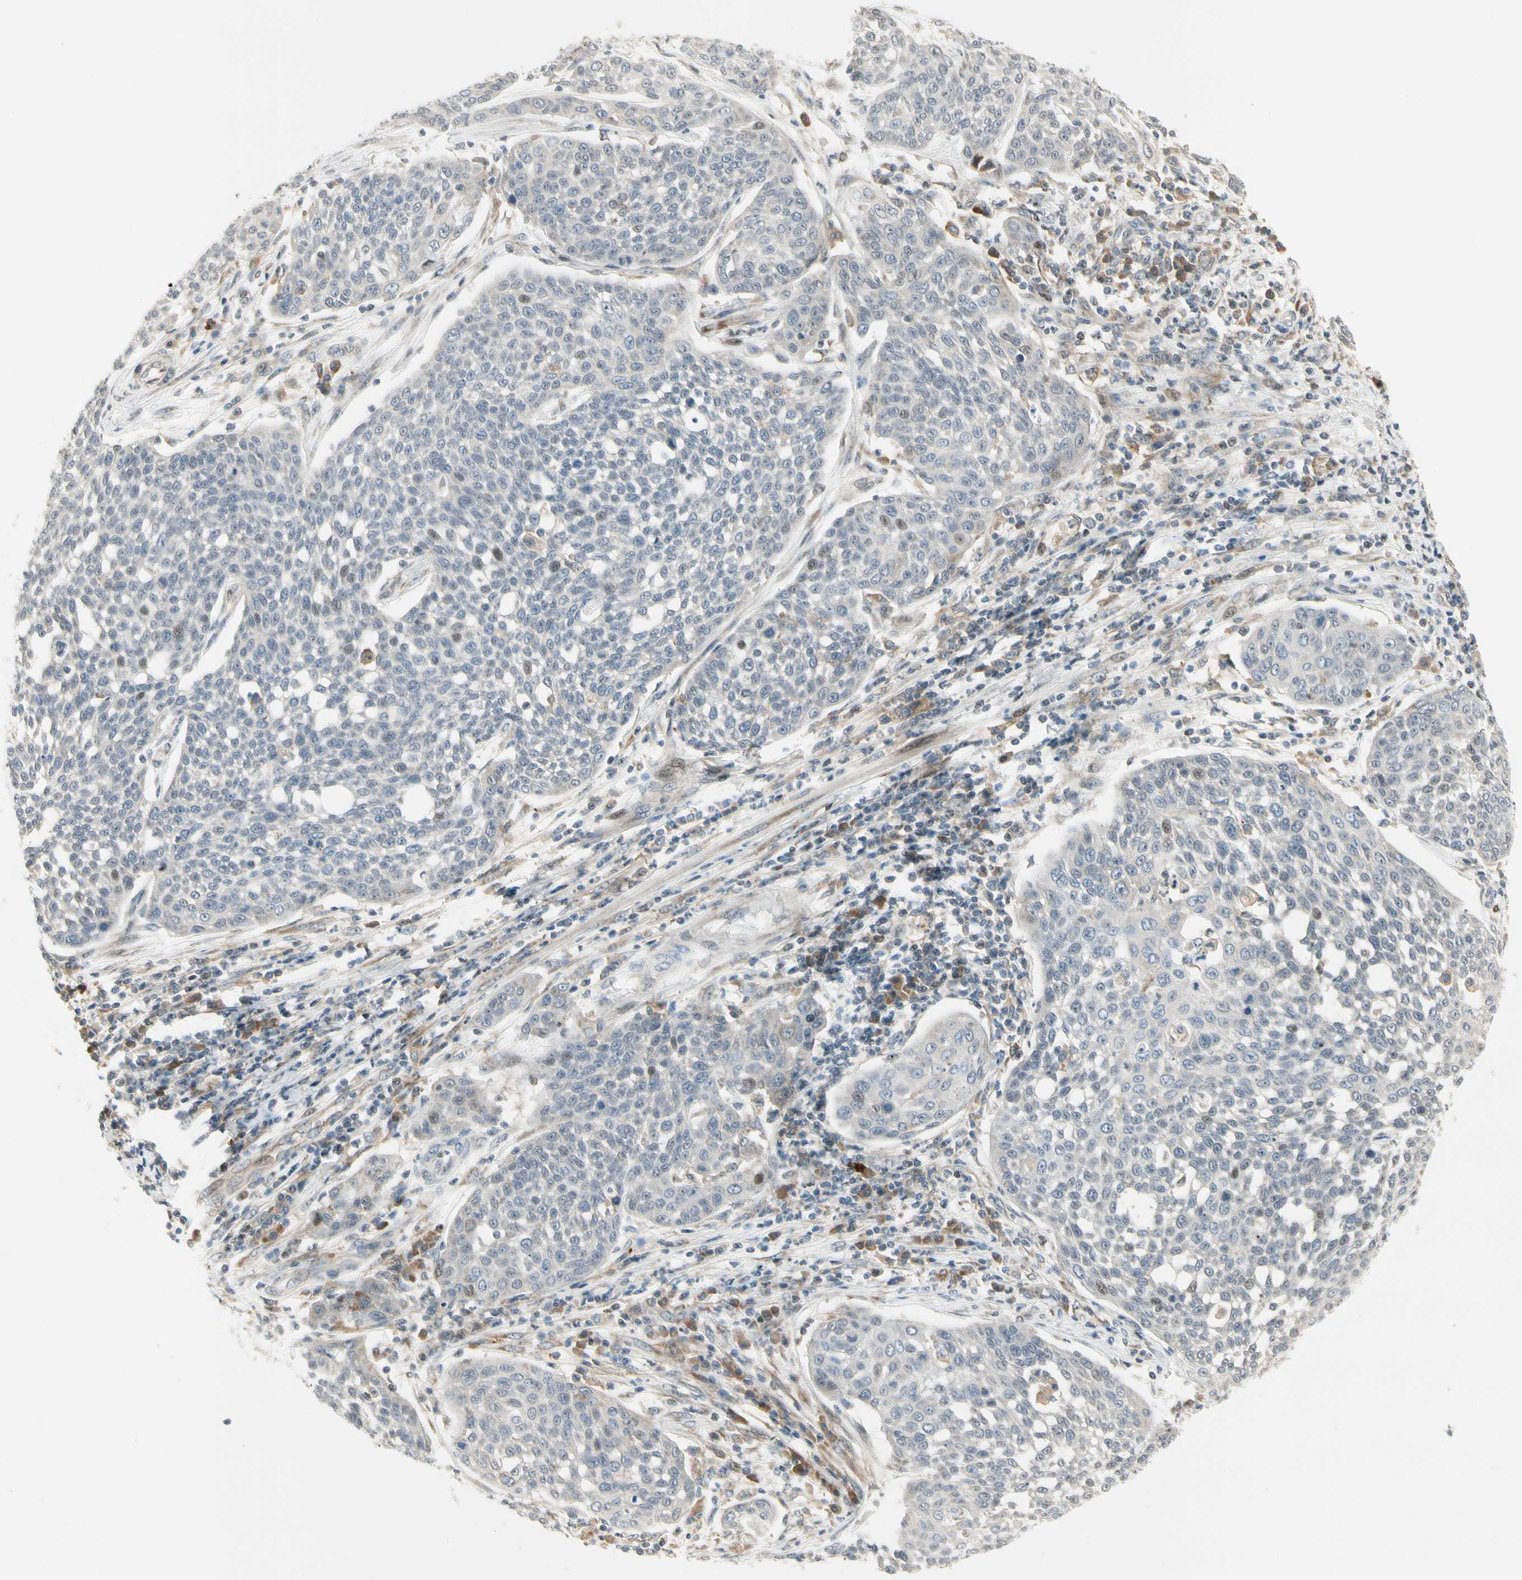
{"staining": {"intensity": "negative", "quantity": "none", "location": "none"}, "tissue": "cervical cancer", "cell_type": "Tumor cells", "image_type": "cancer", "snomed": [{"axis": "morphology", "description": "Squamous cell carcinoma, NOS"}, {"axis": "topography", "description": "Cervix"}], "caption": "Immunohistochemical staining of squamous cell carcinoma (cervical) shows no significant staining in tumor cells. Brightfield microscopy of immunohistochemistry (IHC) stained with DAB (brown) and hematoxylin (blue), captured at high magnification.", "gene": "FNDC3B", "patient": {"sex": "female", "age": 34}}